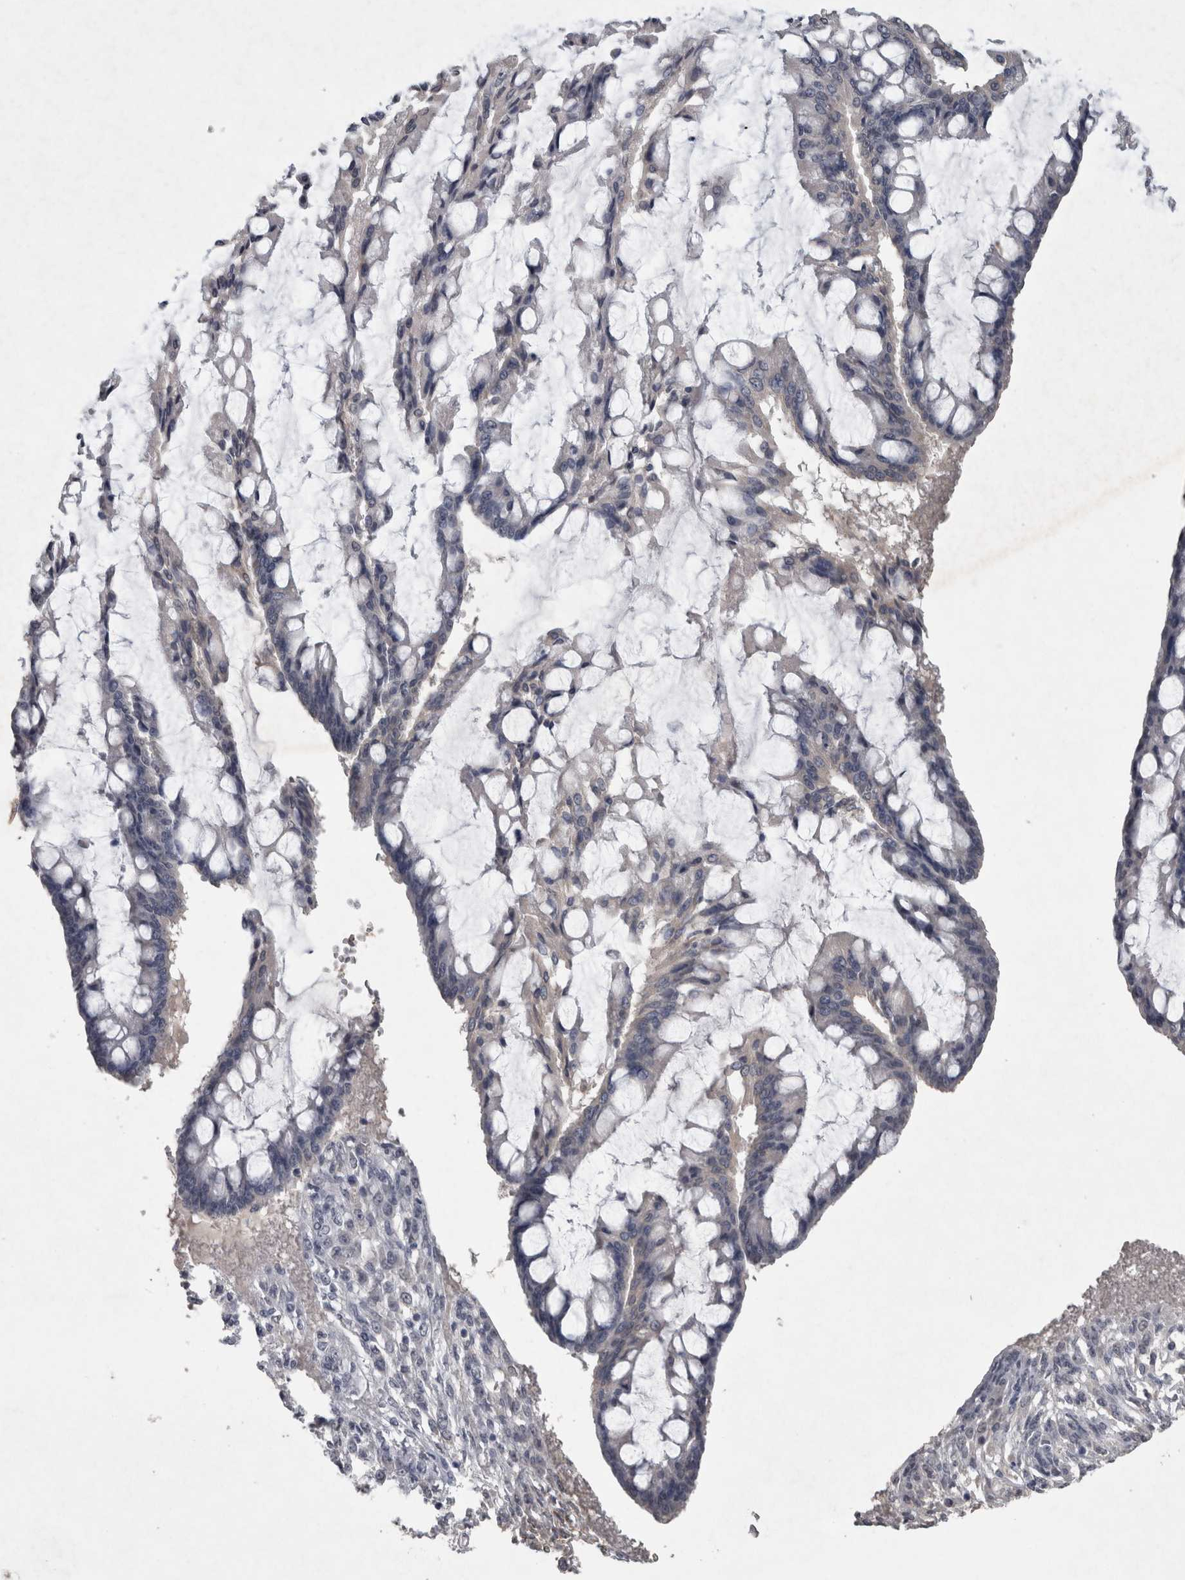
{"staining": {"intensity": "negative", "quantity": "none", "location": "none"}, "tissue": "ovarian cancer", "cell_type": "Tumor cells", "image_type": "cancer", "snomed": [{"axis": "morphology", "description": "Cystadenocarcinoma, mucinous, NOS"}, {"axis": "topography", "description": "Ovary"}], "caption": "Mucinous cystadenocarcinoma (ovarian) was stained to show a protein in brown. There is no significant staining in tumor cells.", "gene": "WNT7A", "patient": {"sex": "female", "age": 73}}